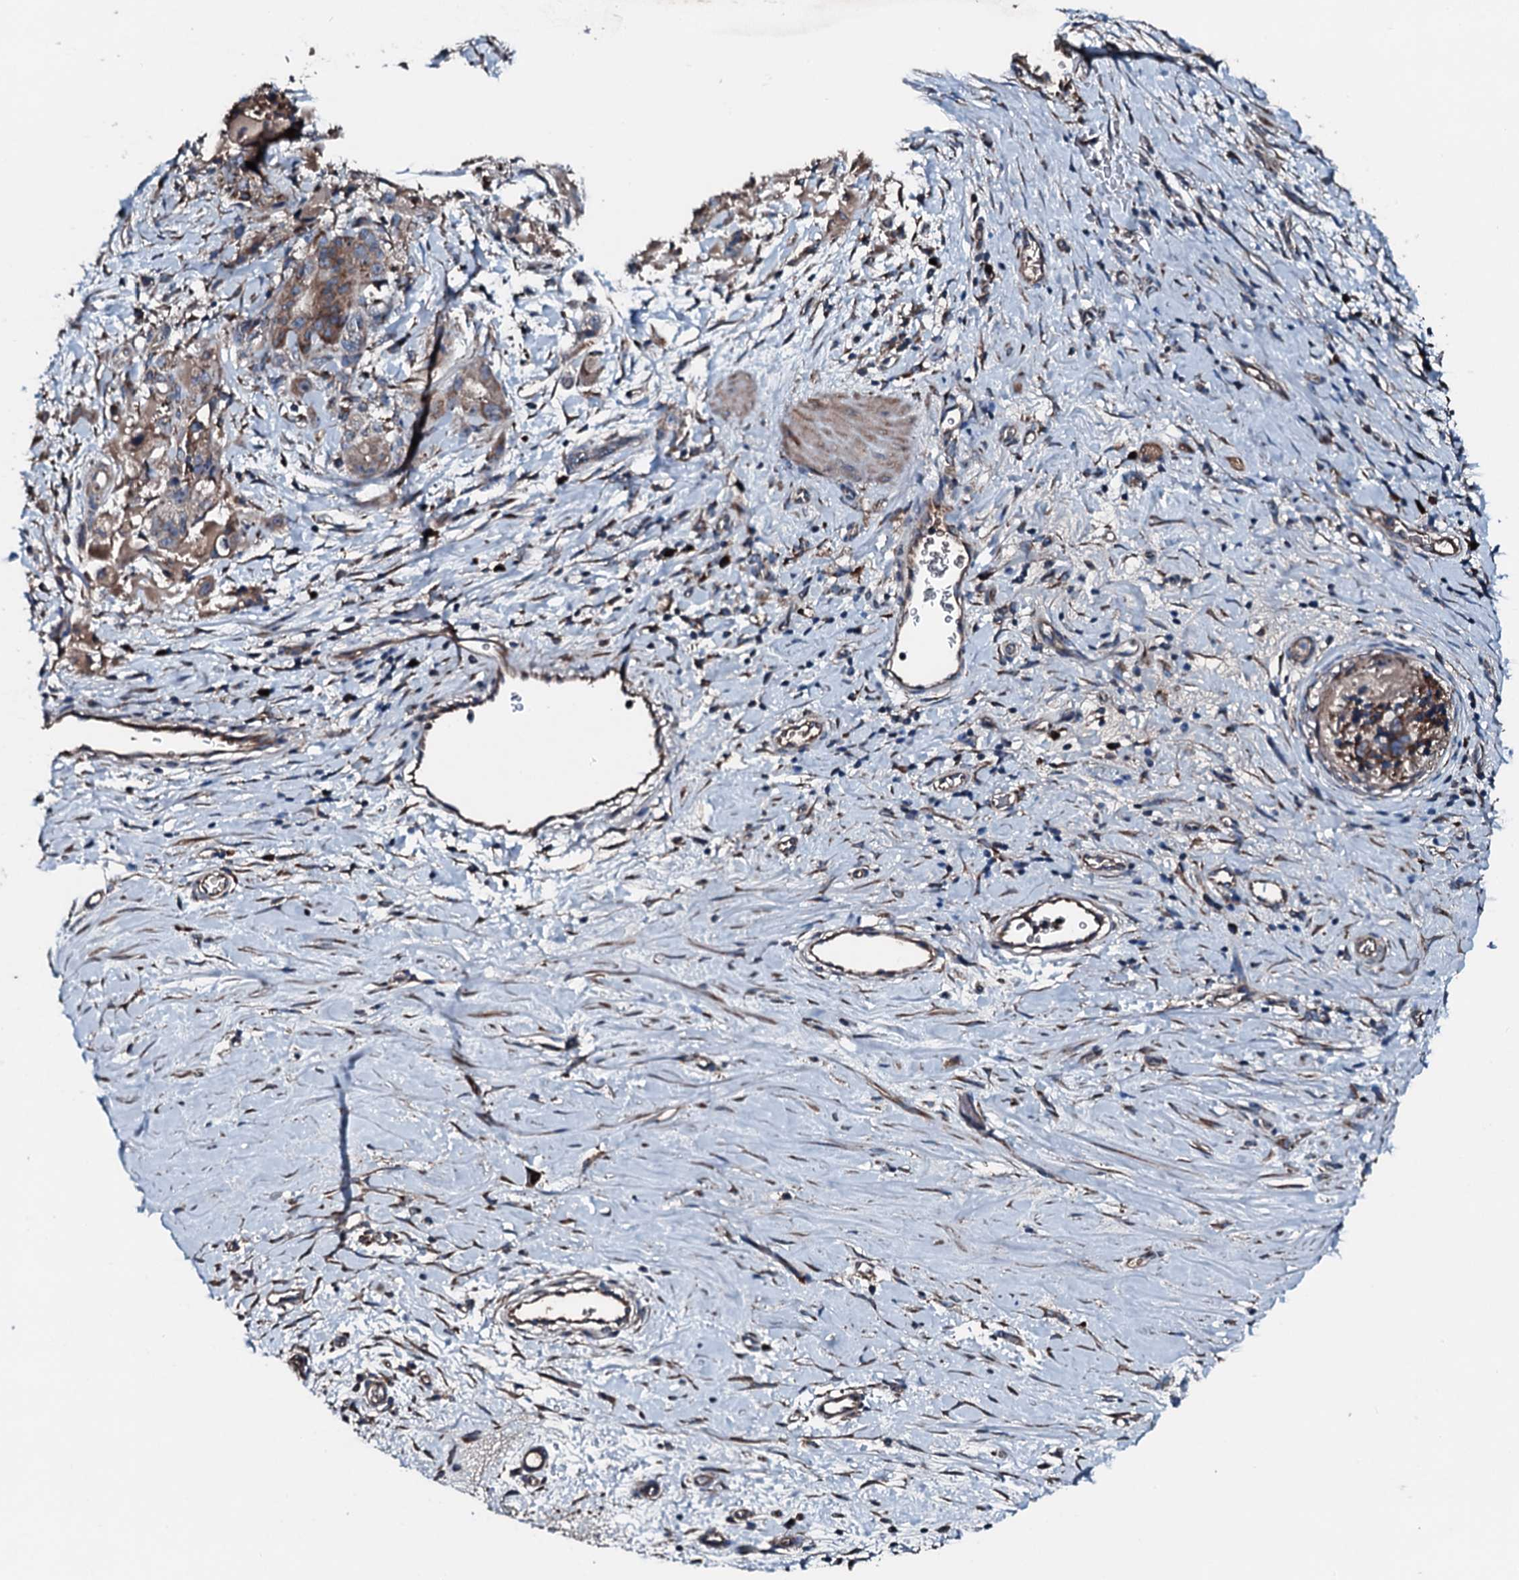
{"staining": {"intensity": "moderate", "quantity": ">75%", "location": "cytoplasmic/membranous"}, "tissue": "stomach cancer", "cell_type": "Tumor cells", "image_type": "cancer", "snomed": [{"axis": "morphology", "description": "Adenocarcinoma, NOS"}, {"axis": "topography", "description": "Stomach"}], "caption": "A histopathology image of stomach cancer (adenocarcinoma) stained for a protein demonstrates moderate cytoplasmic/membranous brown staining in tumor cells.", "gene": "ACSS3", "patient": {"sex": "male", "age": 48}}